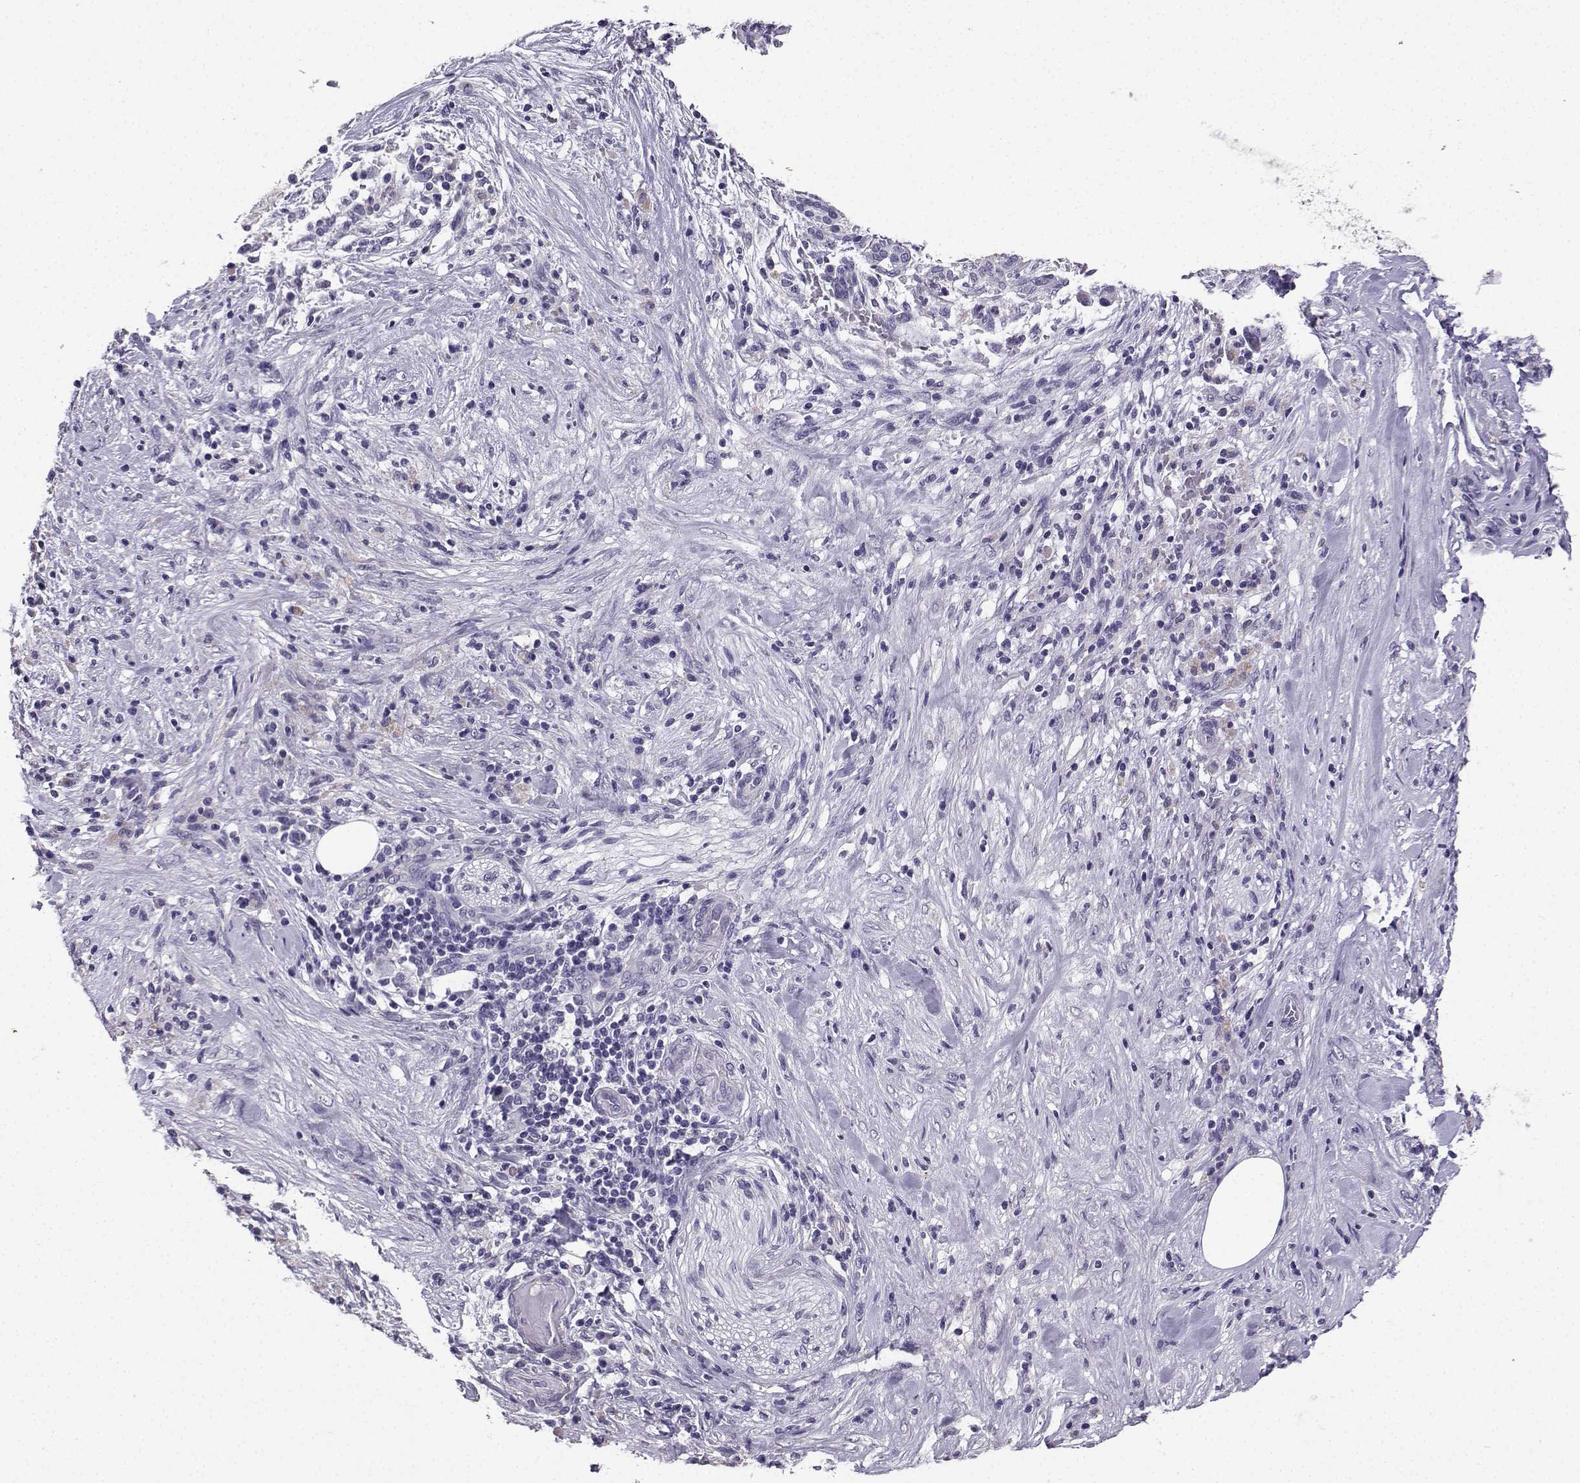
{"staining": {"intensity": "negative", "quantity": "none", "location": "none"}, "tissue": "pancreatic cancer", "cell_type": "Tumor cells", "image_type": "cancer", "snomed": [{"axis": "morphology", "description": "Adenocarcinoma, NOS"}, {"axis": "topography", "description": "Pancreas"}], "caption": "Immunohistochemistry (IHC) of adenocarcinoma (pancreatic) displays no positivity in tumor cells.", "gene": "SPAG11B", "patient": {"sex": "male", "age": 44}}